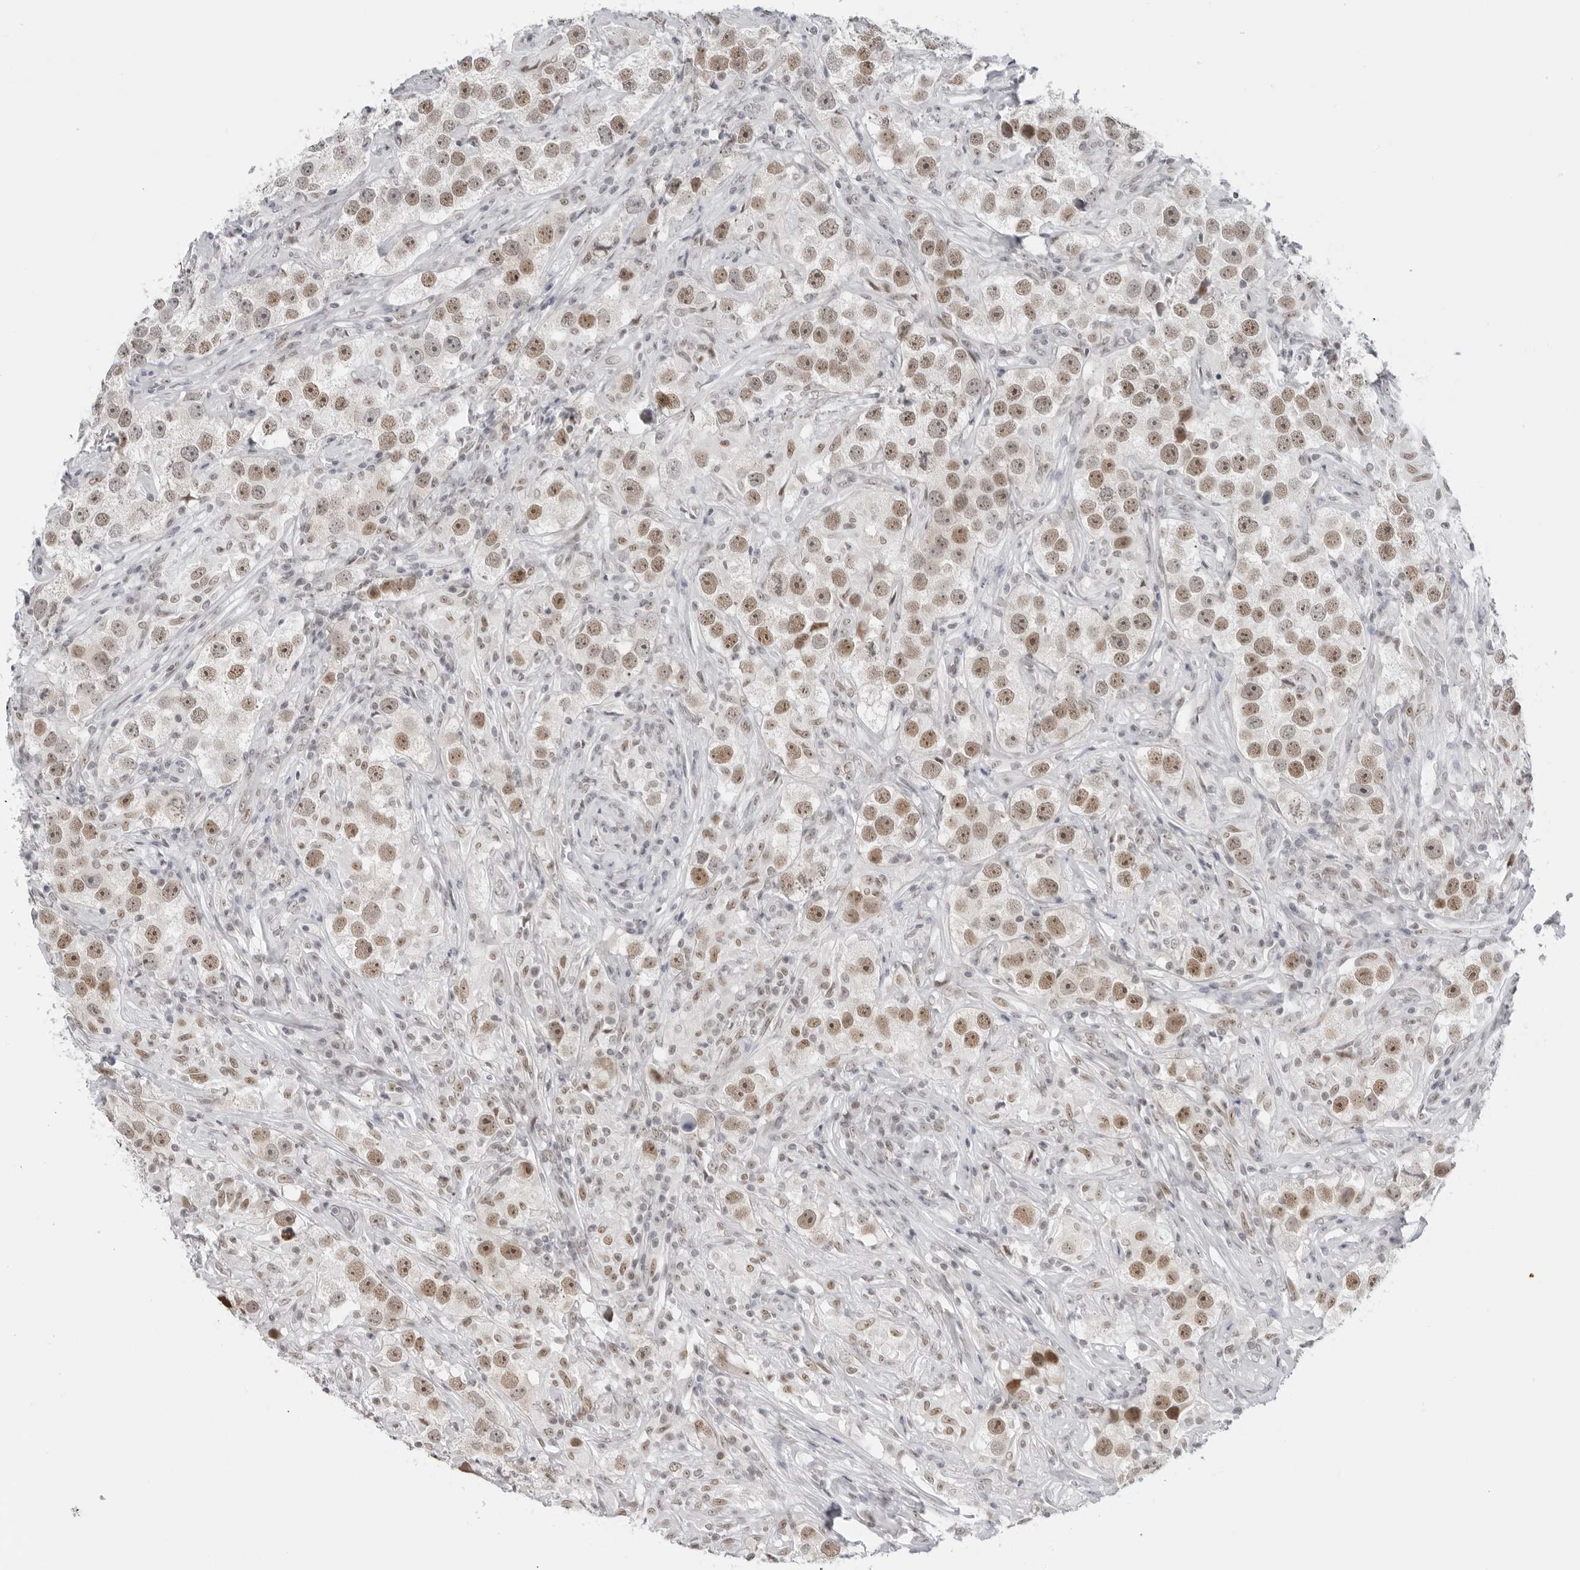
{"staining": {"intensity": "moderate", "quantity": ">75%", "location": "nuclear"}, "tissue": "testis cancer", "cell_type": "Tumor cells", "image_type": "cancer", "snomed": [{"axis": "morphology", "description": "Seminoma, NOS"}, {"axis": "topography", "description": "Testis"}], "caption": "A medium amount of moderate nuclear expression is seen in about >75% of tumor cells in testis cancer tissue.", "gene": "FOXK2", "patient": {"sex": "male", "age": 49}}